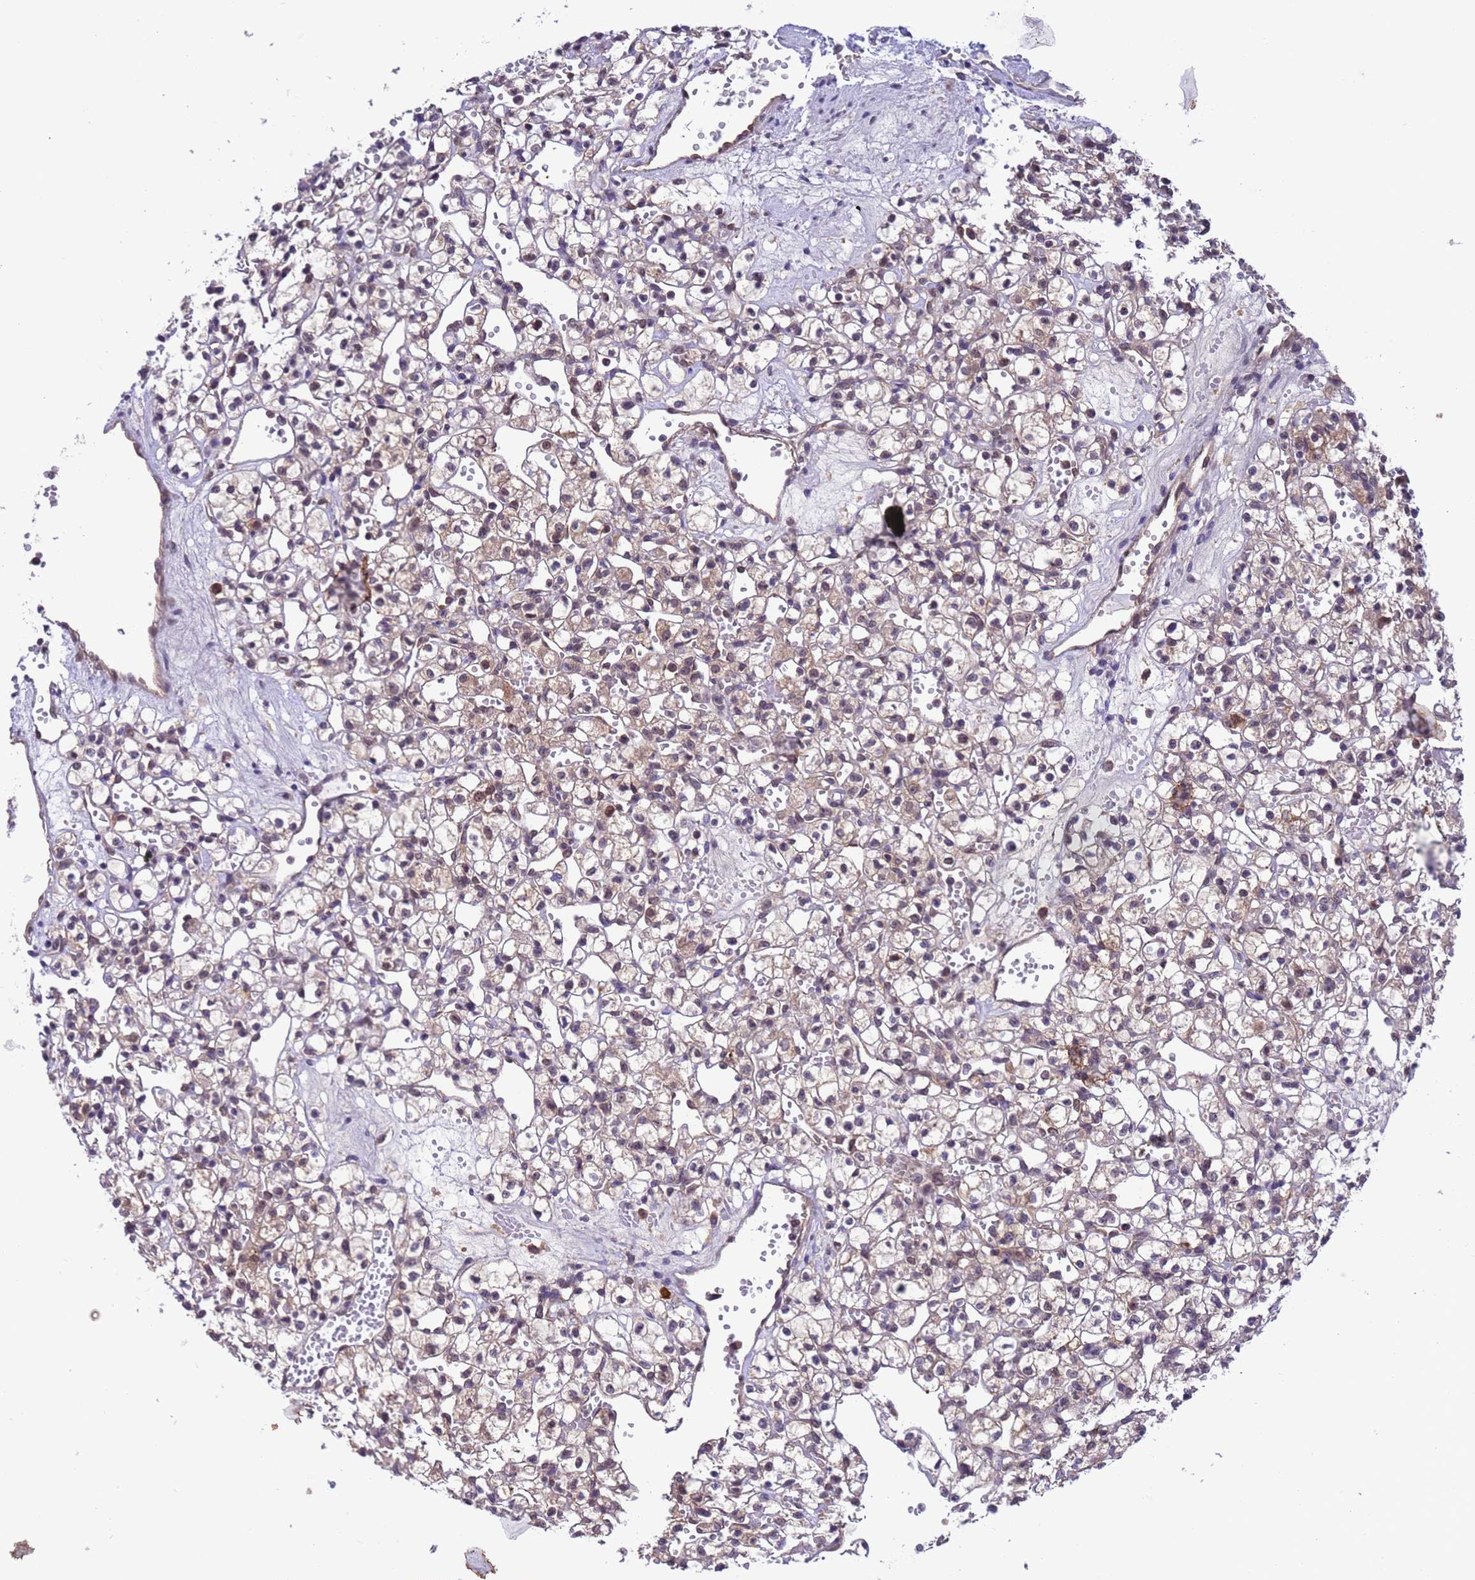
{"staining": {"intensity": "weak", "quantity": "25%-75%", "location": "cytoplasmic/membranous"}, "tissue": "renal cancer", "cell_type": "Tumor cells", "image_type": "cancer", "snomed": [{"axis": "morphology", "description": "Adenocarcinoma, NOS"}, {"axis": "topography", "description": "Kidney"}], "caption": "Immunohistochemistry (IHC) histopathology image of human renal cancer stained for a protein (brown), which exhibits low levels of weak cytoplasmic/membranous expression in approximately 25%-75% of tumor cells.", "gene": "ZFP69B", "patient": {"sex": "female", "age": 59}}